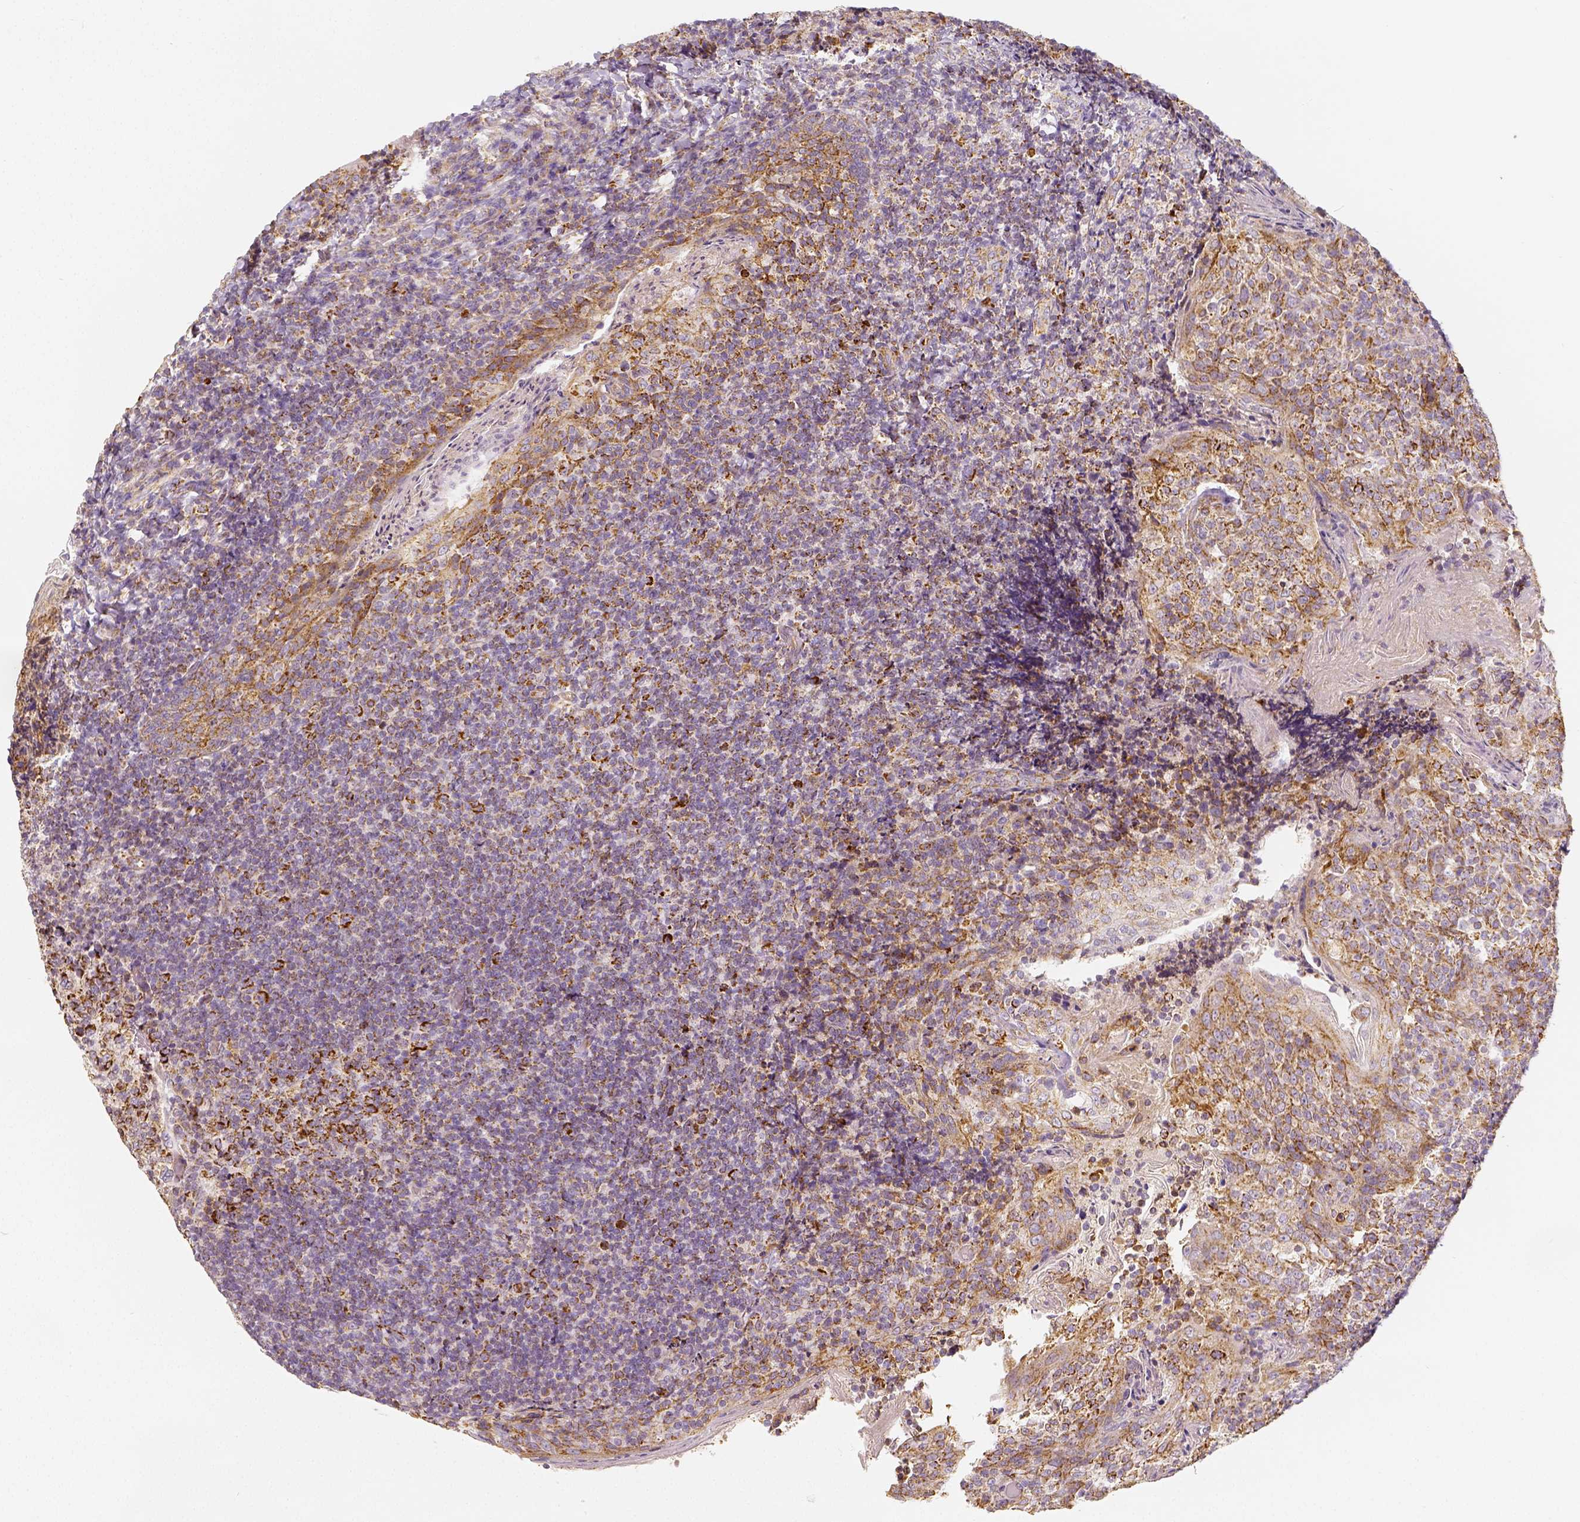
{"staining": {"intensity": "strong", "quantity": ">75%", "location": "cytoplasmic/membranous"}, "tissue": "tonsil", "cell_type": "Germinal center cells", "image_type": "normal", "snomed": [{"axis": "morphology", "description": "Normal tissue, NOS"}, {"axis": "topography", "description": "Tonsil"}], "caption": "Tonsil stained with immunohistochemistry (IHC) exhibits strong cytoplasmic/membranous staining in approximately >75% of germinal center cells.", "gene": "PGAM5", "patient": {"sex": "female", "age": 10}}